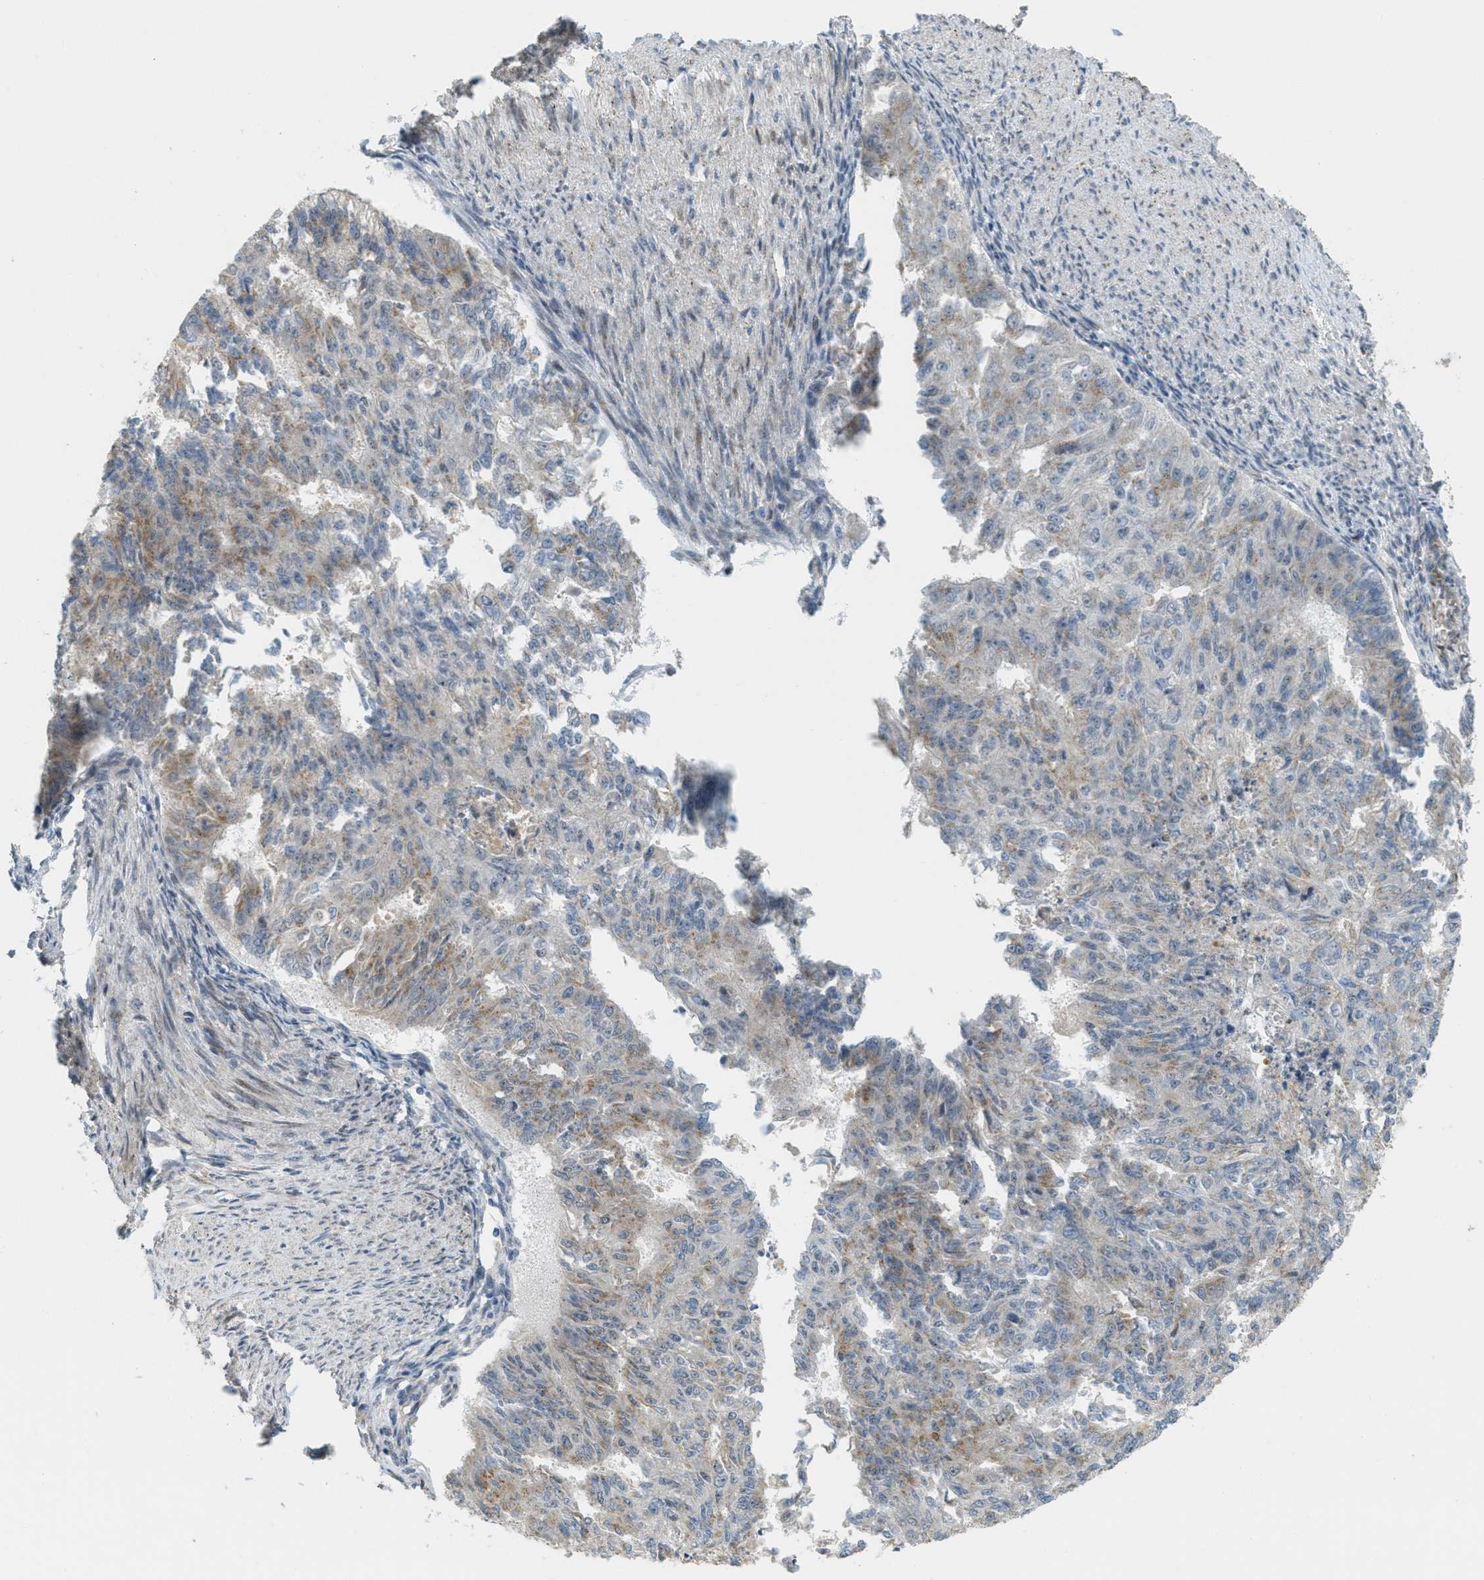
{"staining": {"intensity": "moderate", "quantity": "<25%", "location": "cytoplasmic/membranous"}, "tissue": "endometrial cancer", "cell_type": "Tumor cells", "image_type": "cancer", "snomed": [{"axis": "morphology", "description": "Adenocarcinoma, NOS"}, {"axis": "topography", "description": "Endometrium"}], "caption": "Immunohistochemical staining of endometrial cancer (adenocarcinoma) exhibits low levels of moderate cytoplasmic/membranous positivity in about <25% of tumor cells.", "gene": "ZFPL1", "patient": {"sex": "female", "age": 32}}